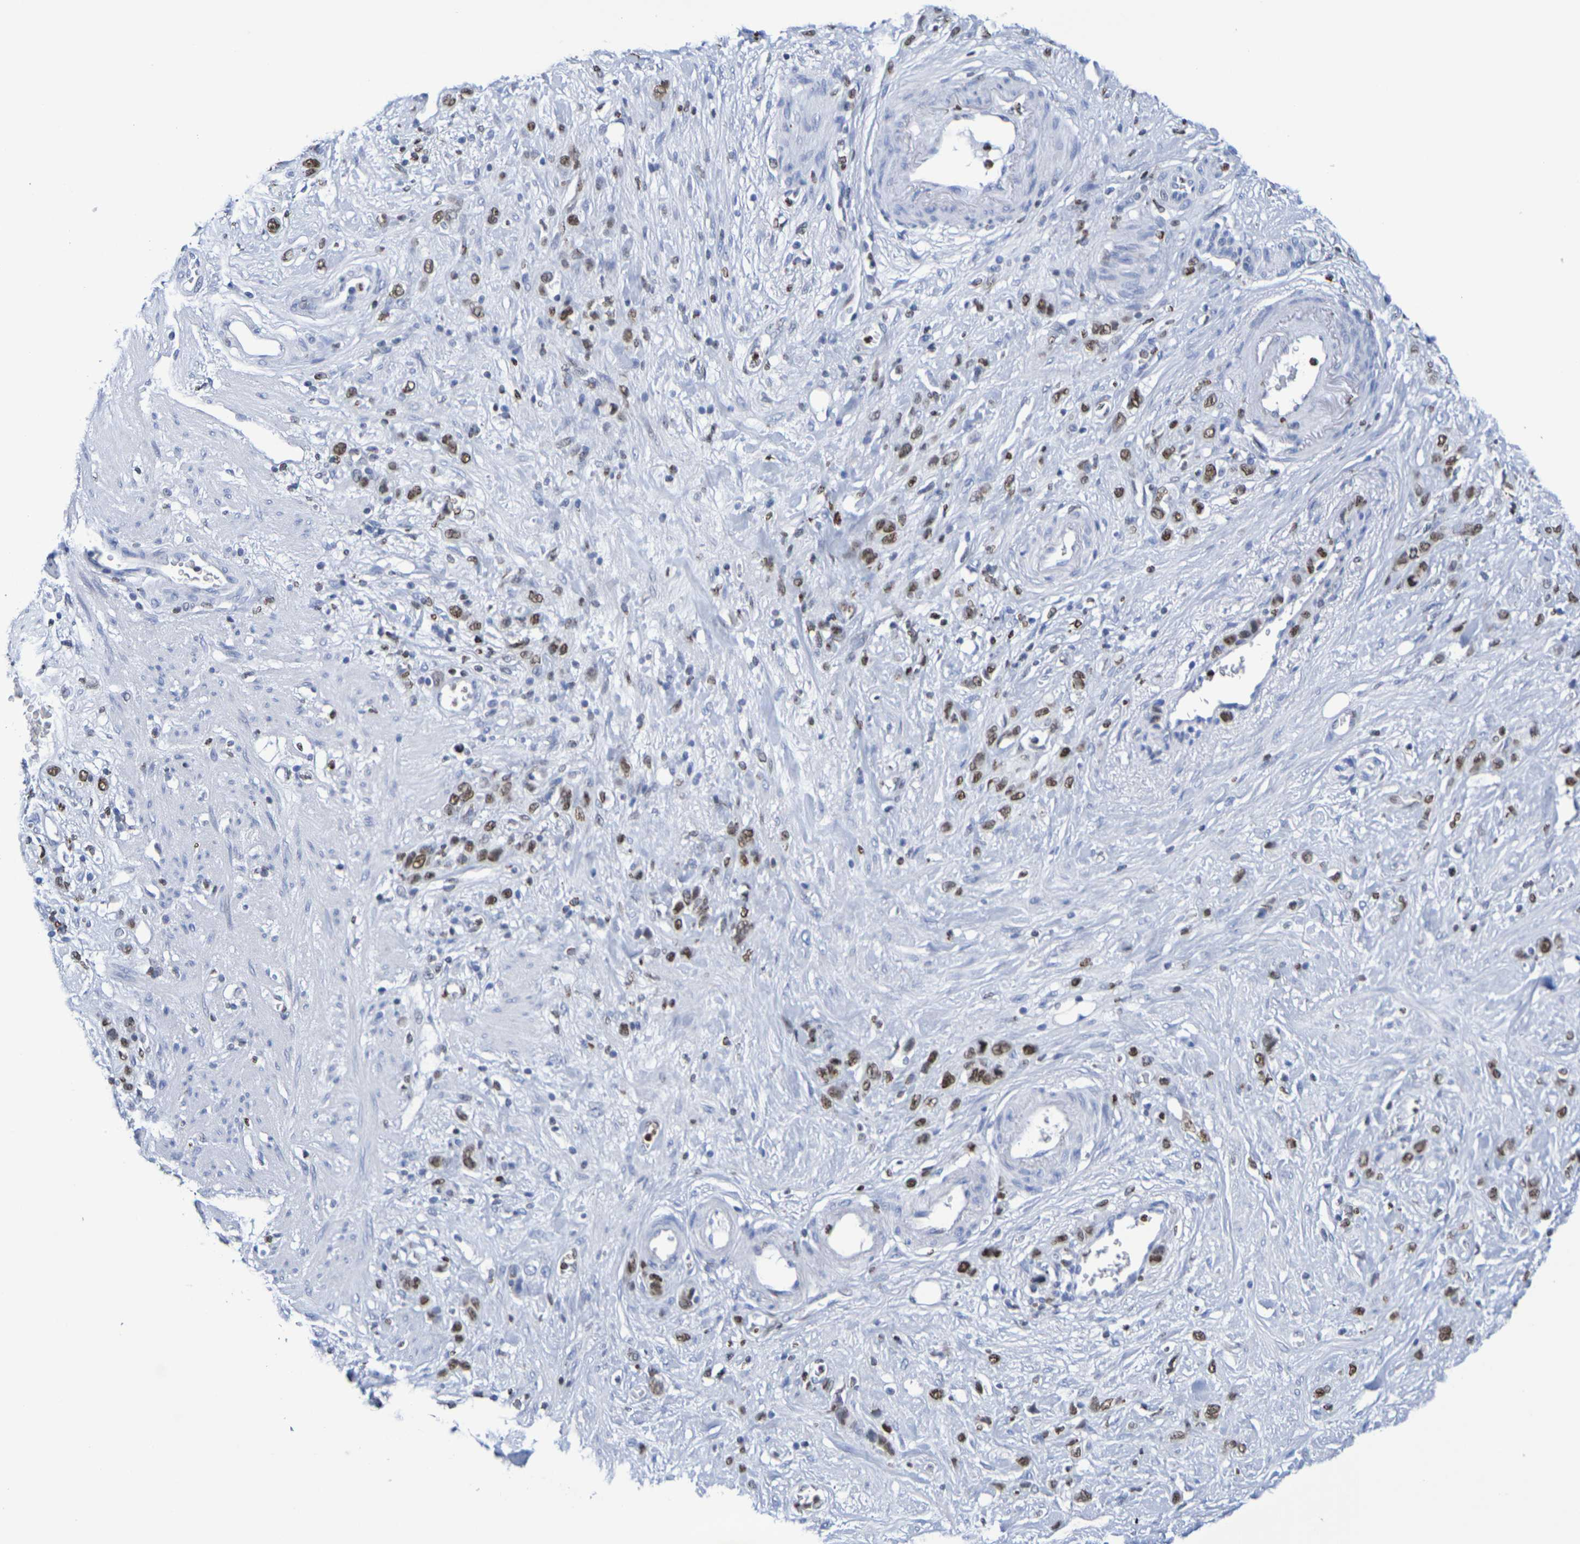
{"staining": {"intensity": "moderate", "quantity": ">75%", "location": "nuclear"}, "tissue": "stomach cancer", "cell_type": "Tumor cells", "image_type": "cancer", "snomed": [{"axis": "morphology", "description": "Adenocarcinoma, NOS"}, {"axis": "morphology", "description": "Adenocarcinoma, High grade"}, {"axis": "topography", "description": "Stomach, upper"}, {"axis": "topography", "description": "Stomach, lower"}], "caption": "High-power microscopy captured an IHC image of adenocarcinoma (high-grade) (stomach), revealing moderate nuclear staining in about >75% of tumor cells.", "gene": "H1-5", "patient": {"sex": "female", "age": 65}}